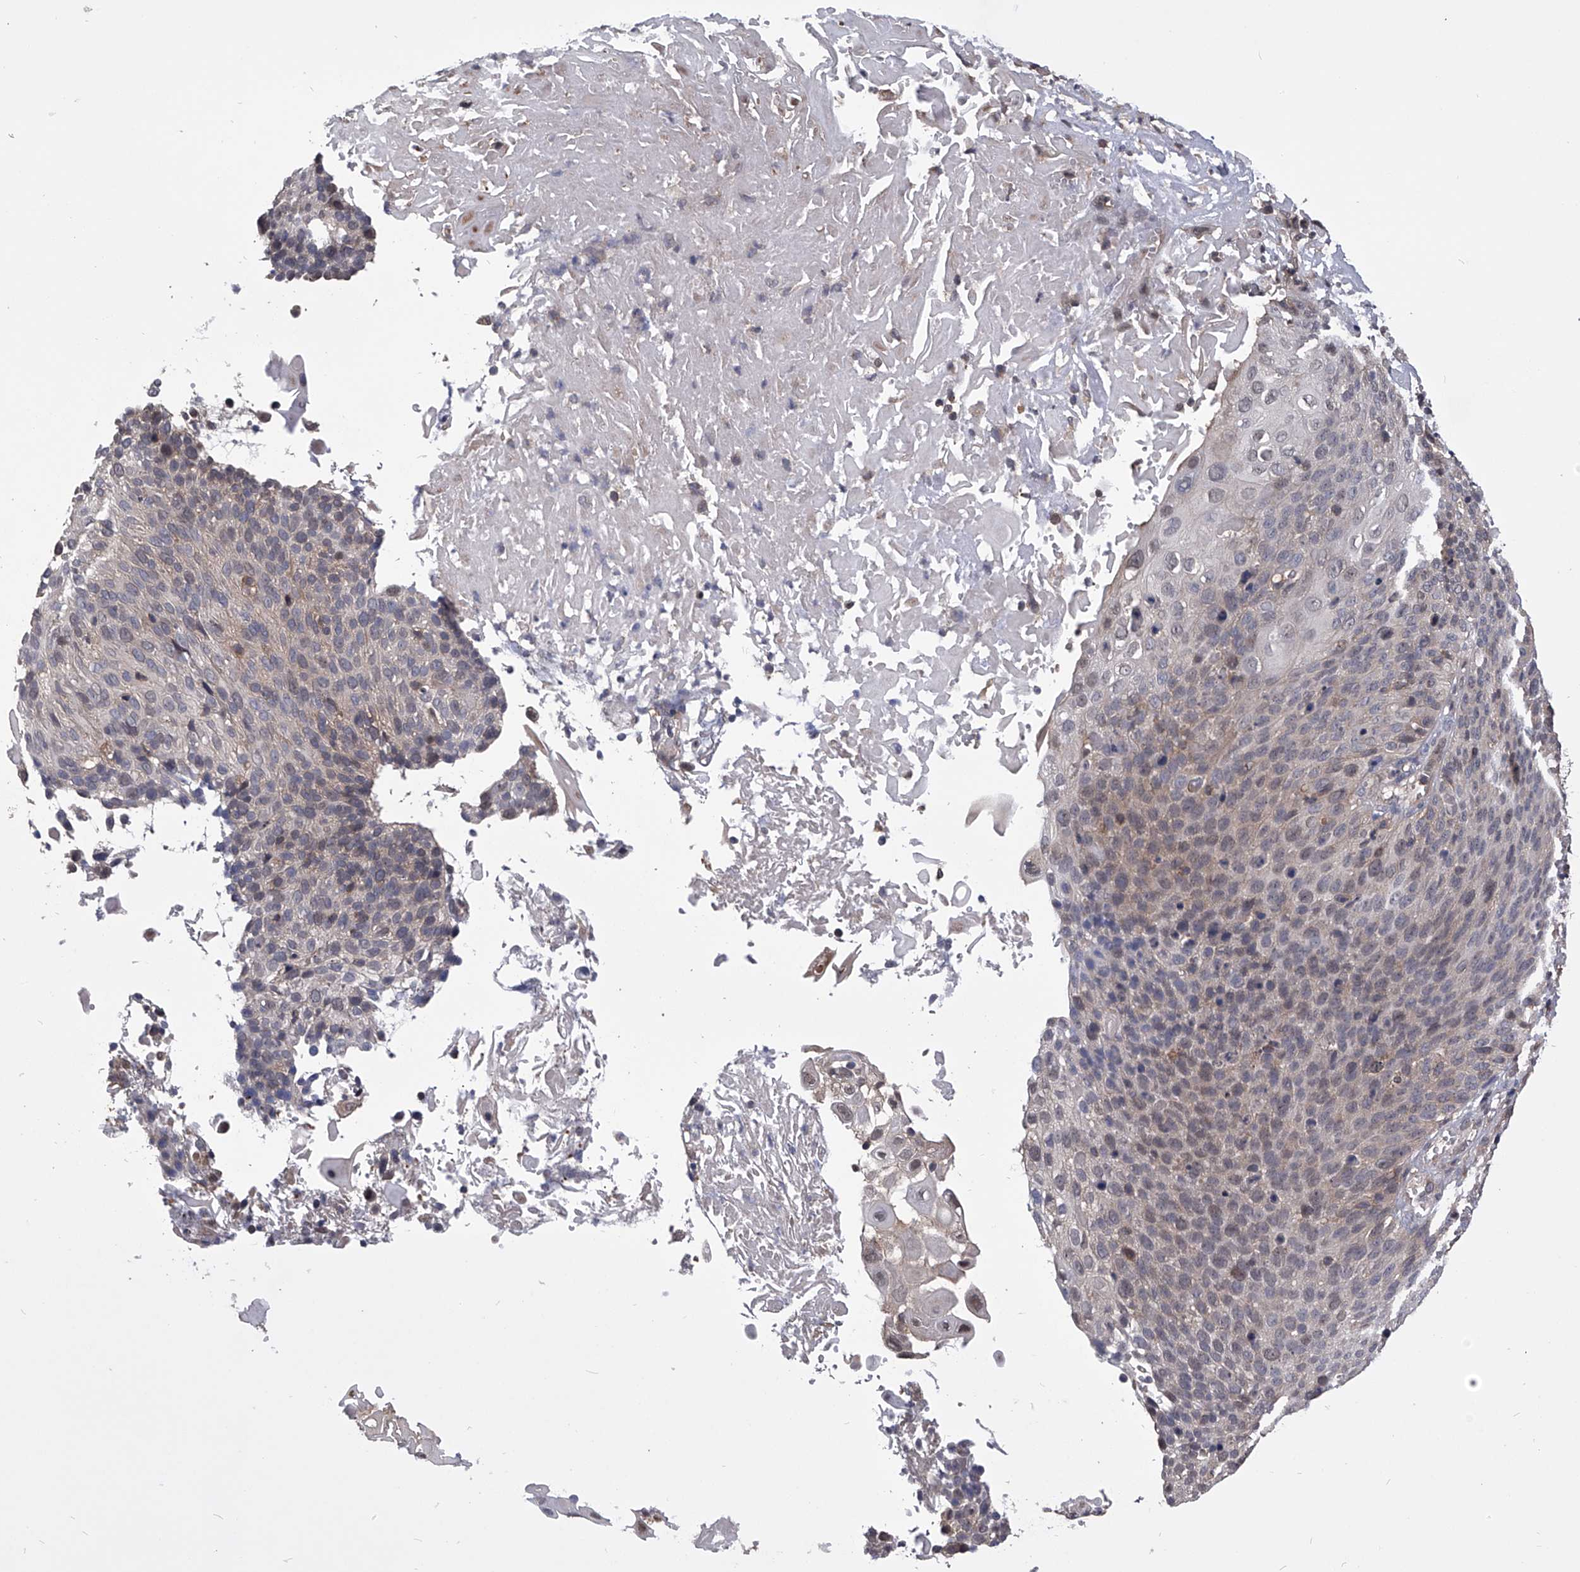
{"staining": {"intensity": "weak", "quantity": "<25%", "location": "cytoplasmic/membranous"}, "tissue": "cervical cancer", "cell_type": "Tumor cells", "image_type": "cancer", "snomed": [{"axis": "morphology", "description": "Squamous cell carcinoma, NOS"}, {"axis": "topography", "description": "Cervix"}], "caption": "Cervical squamous cell carcinoma was stained to show a protein in brown. There is no significant expression in tumor cells.", "gene": "PAN3", "patient": {"sex": "female", "age": 74}}